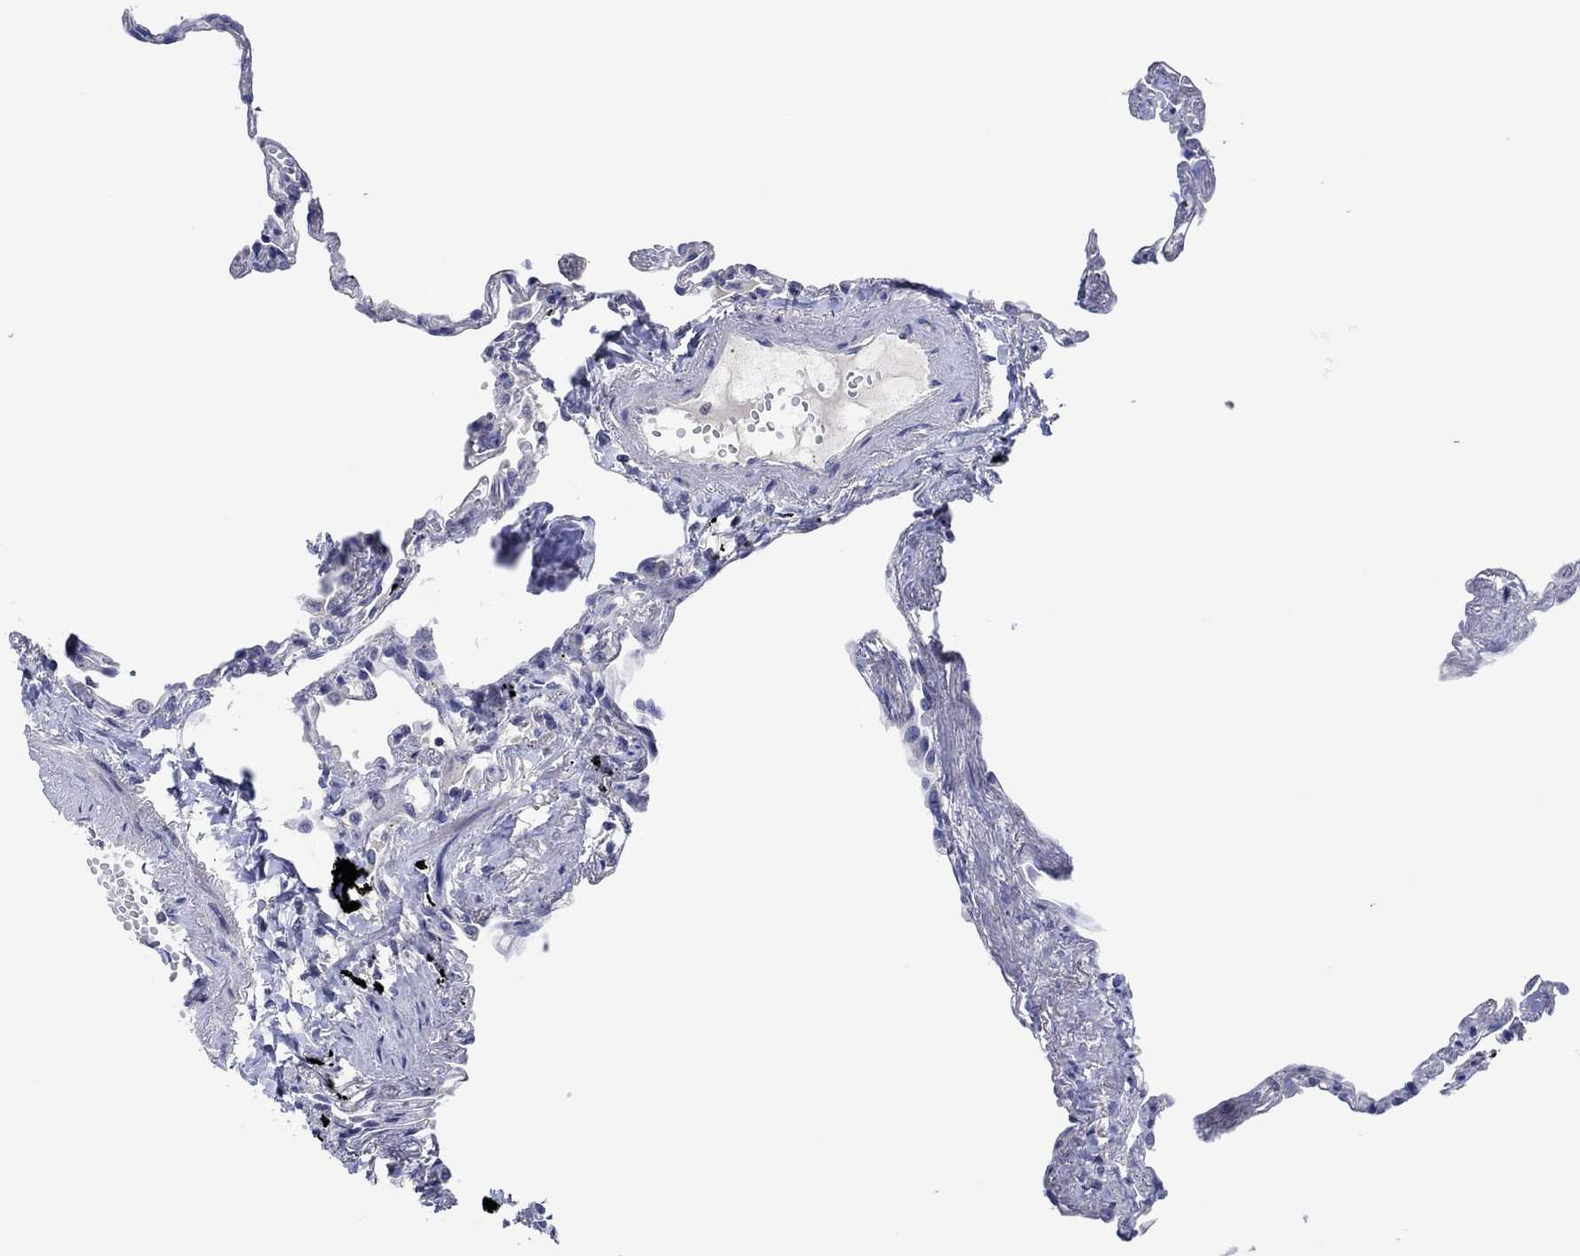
{"staining": {"intensity": "negative", "quantity": "none", "location": "none"}, "tissue": "lung", "cell_type": "Alveolar cells", "image_type": "normal", "snomed": [{"axis": "morphology", "description": "Normal tissue, NOS"}, {"axis": "topography", "description": "Lung"}], "caption": "DAB (3,3'-diaminobenzidine) immunohistochemical staining of normal lung shows no significant staining in alveolar cells. (DAB (3,3'-diaminobenzidine) immunohistochemistry (IHC), high magnification).", "gene": "PRRT3", "patient": {"sex": "male", "age": 78}}